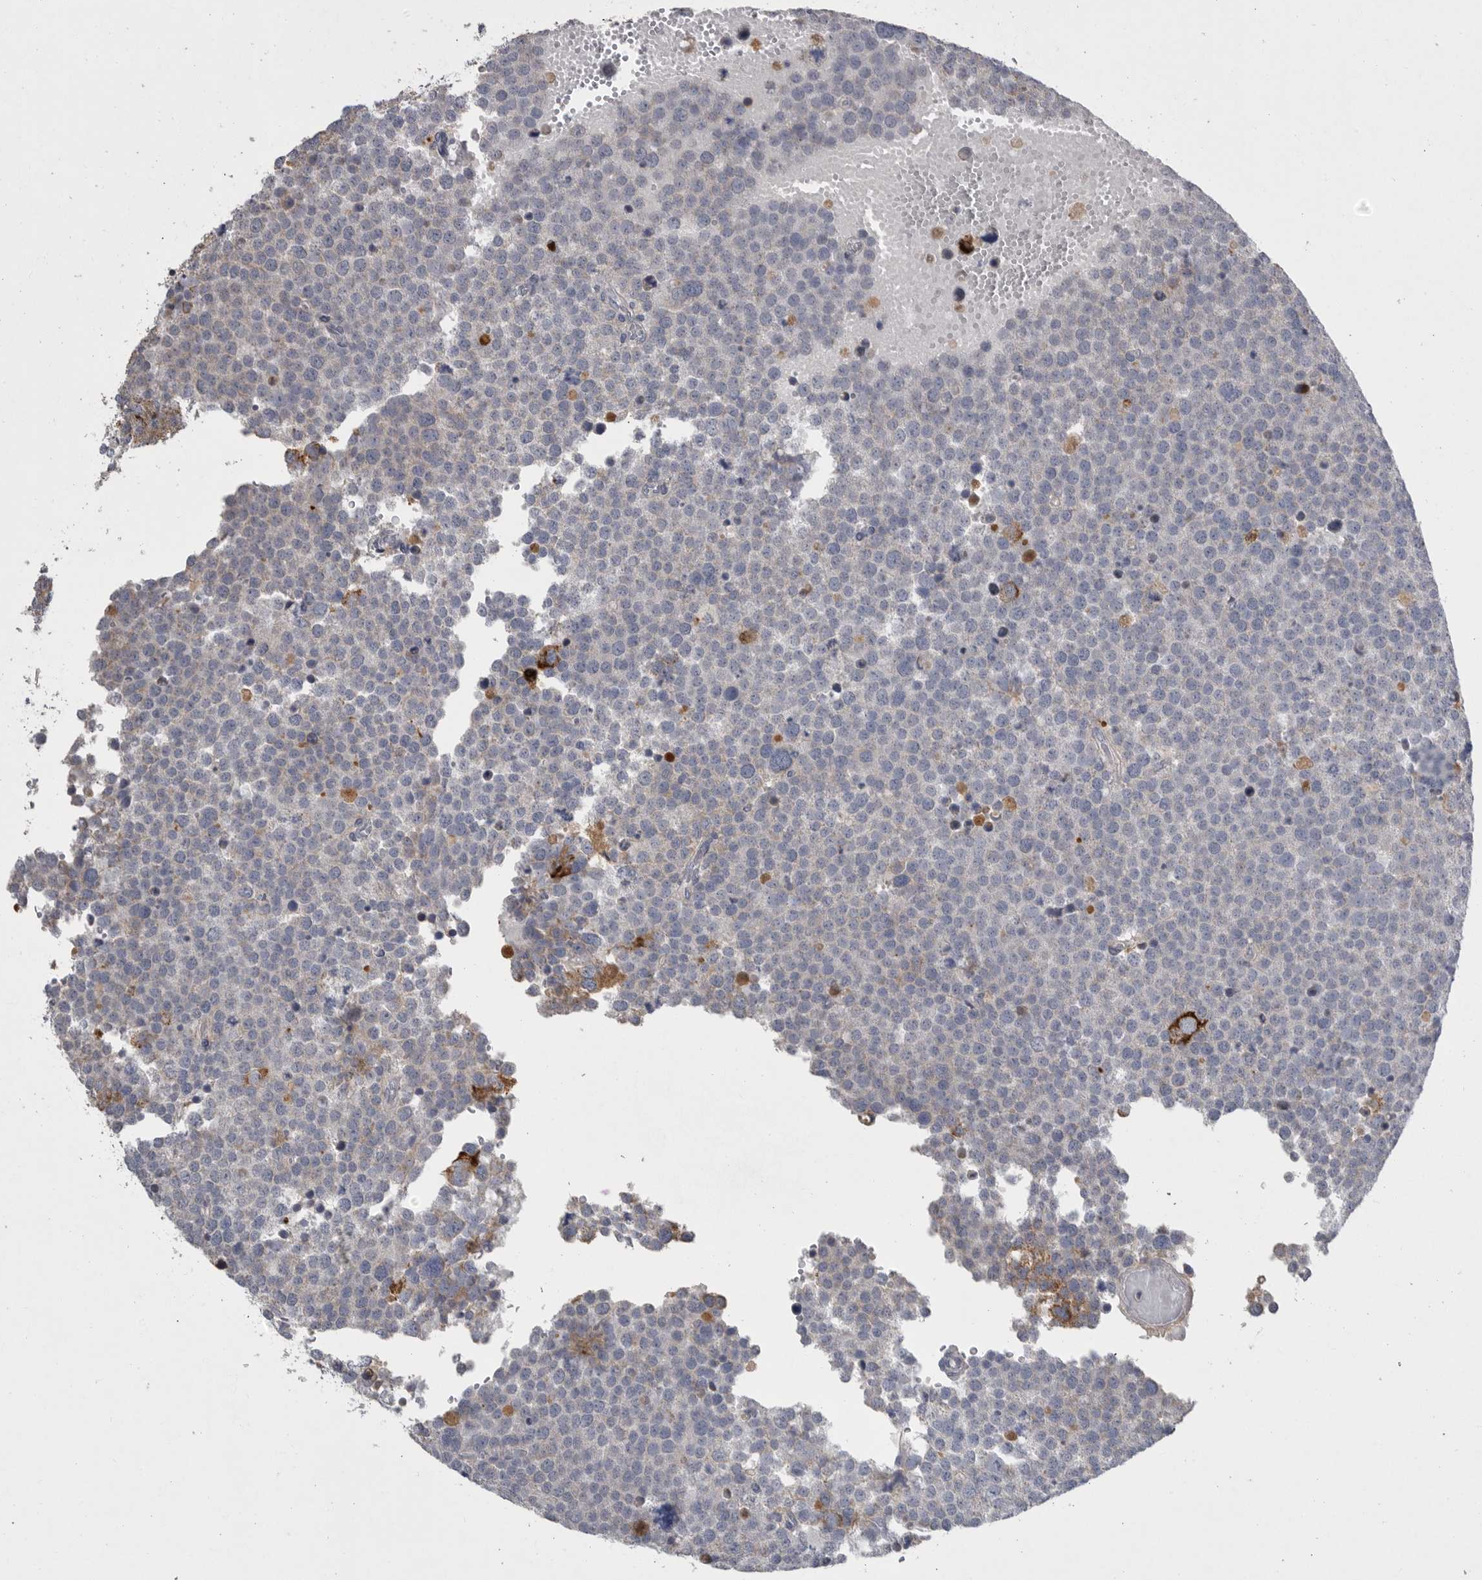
{"staining": {"intensity": "negative", "quantity": "none", "location": "none"}, "tissue": "testis cancer", "cell_type": "Tumor cells", "image_type": "cancer", "snomed": [{"axis": "morphology", "description": "Seminoma, NOS"}, {"axis": "topography", "description": "Testis"}], "caption": "The IHC histopathology image has no significant expression in tumor cells of testis cancer (seminoma) tissue. (Brightfield microscopy of DAB (3,3'-diaminobenzidine) IHC at high magnification).", "gene": "CRP", "patient": {"sex": "male", "age": 71}}